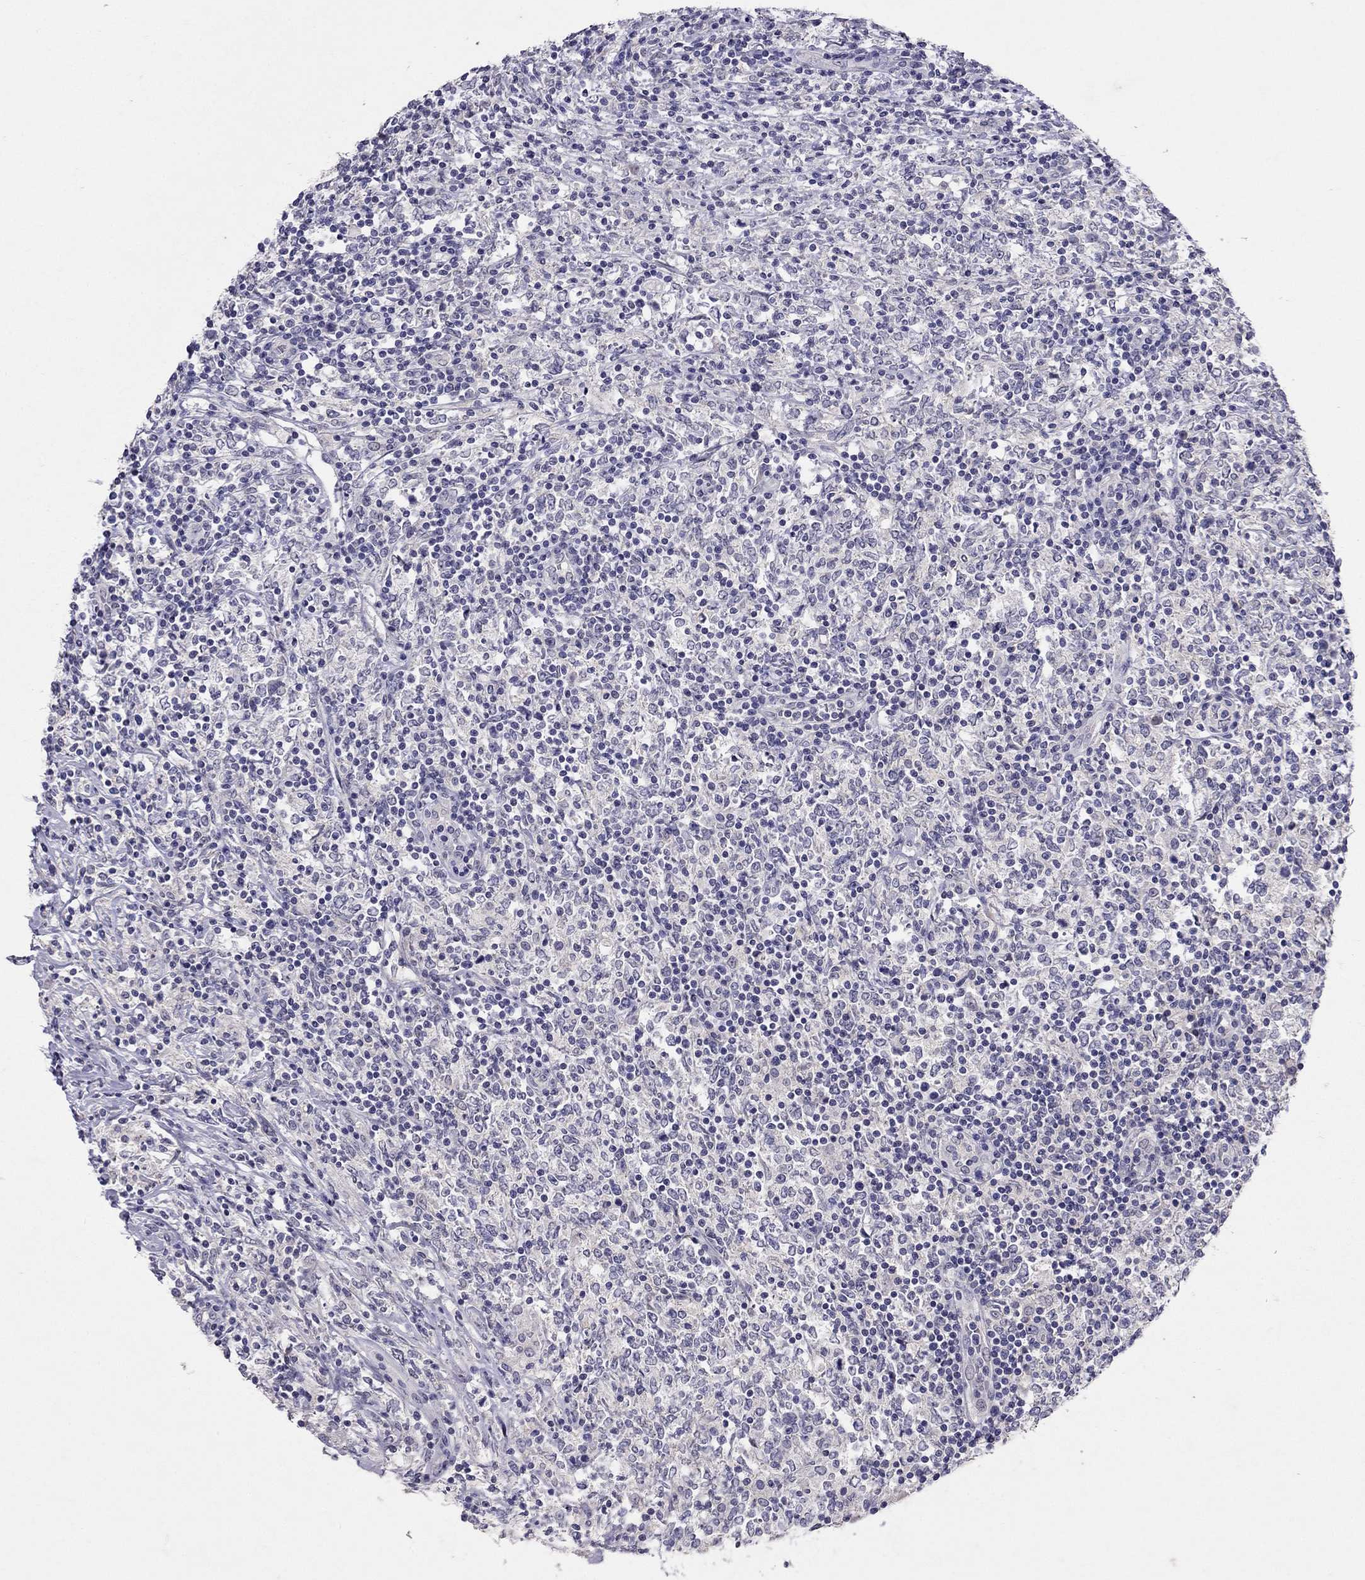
{"staining": {"intensity": "negative", "quantity": "none", "location": "none"}, "tissue": "lymphoma", "cell_type": "Tumor cells", "image_type": "cancer", "snomed": [{"axis": "morphology", "description": "Malignant lymphoma, non-Hodgkin's type, High grade"}, {"axis": "topography", "description": "Lymph node"}], "caption": "Immunohistochemical staining of human malignant lymphoma, non-Hodgkin's type (high-grade) shows no significant positivity in tumor cells.", "gene": "FST", "patient": {"sex": "female", "age": 84}}